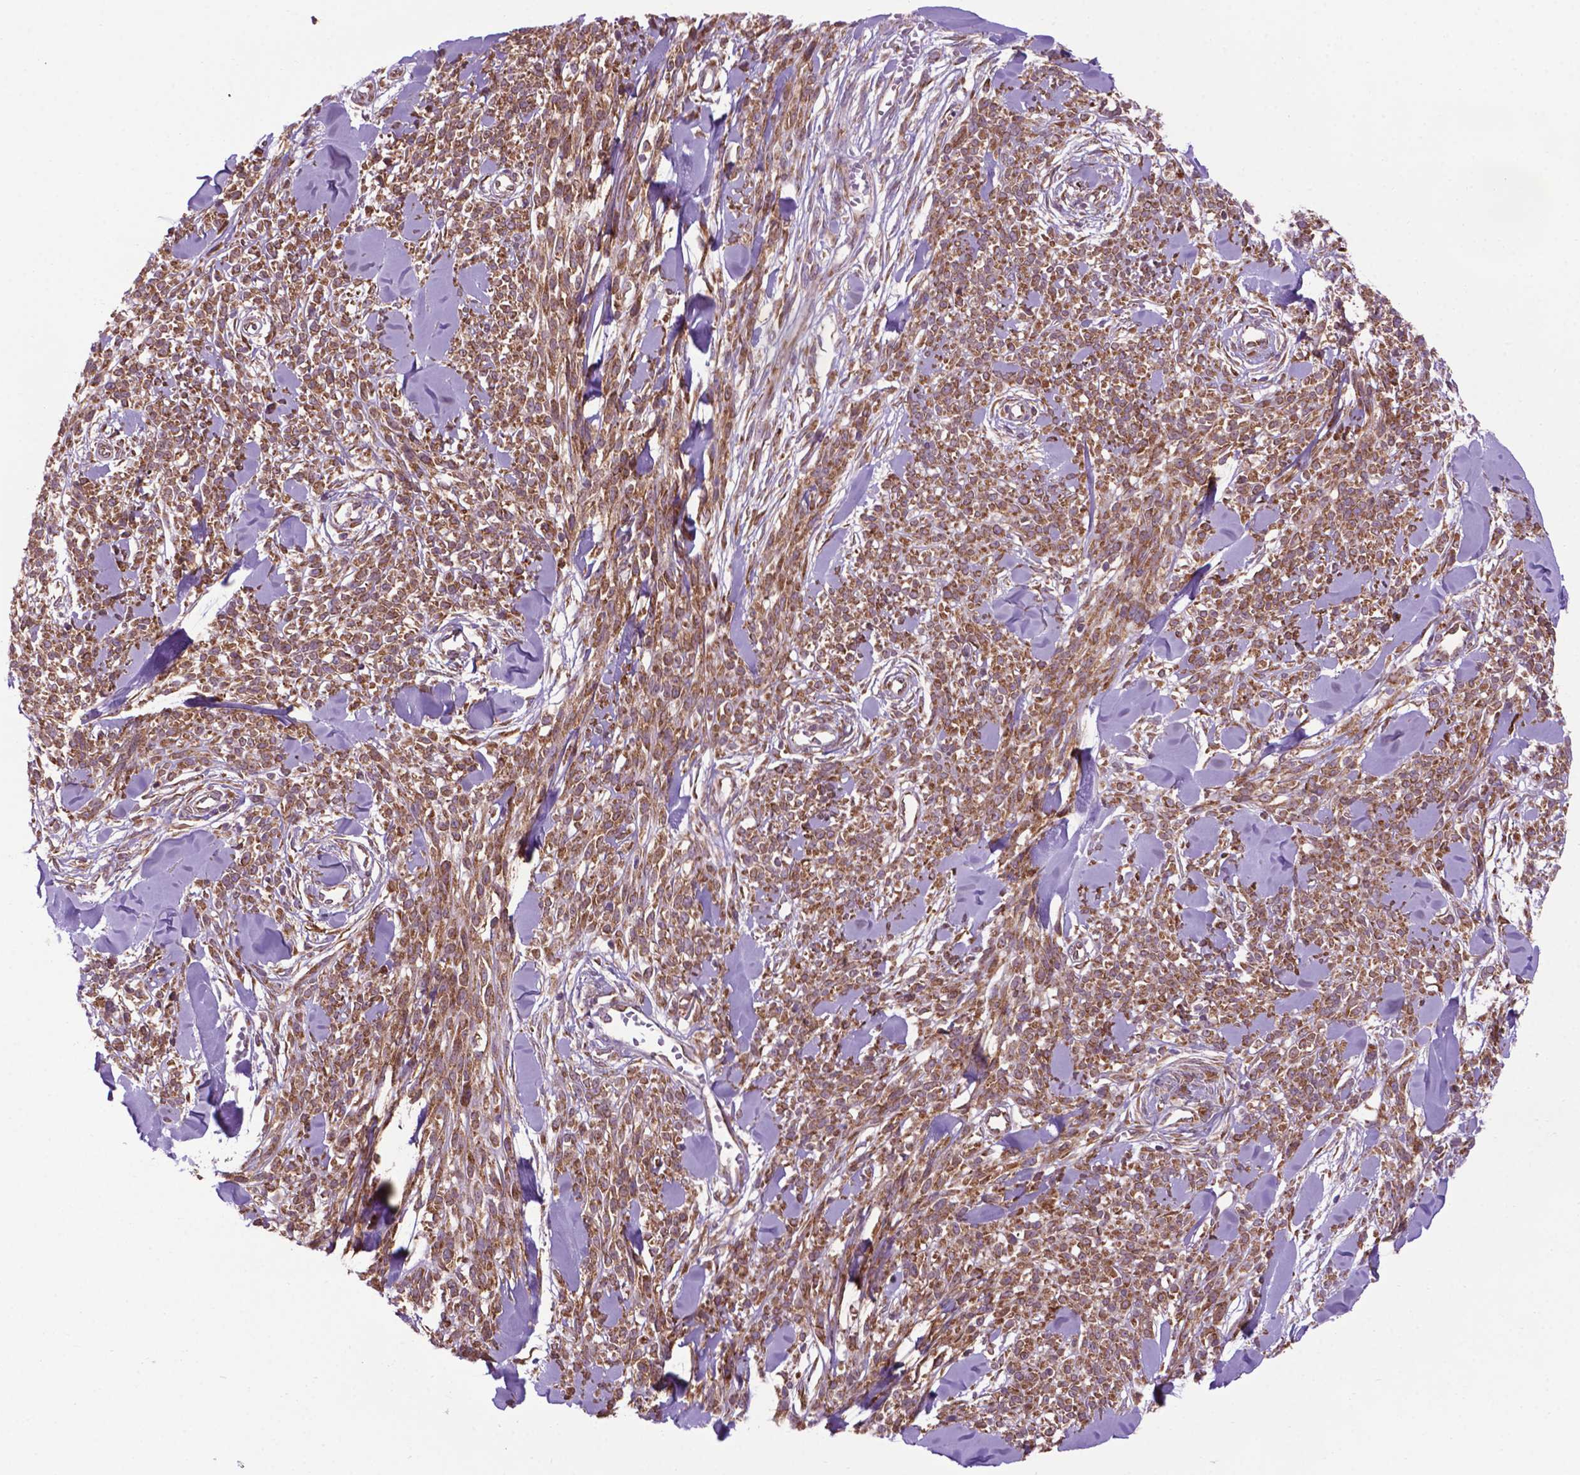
{"staining": {"intensity": "moderate", "quantity": ">75%", "location": "cytoplasmic/membranous"}, "tissue": "melanoma", "cell_type": "Tumor cells", "image_type": "cancer", "snomed": [{"axis": "morphology", "description": "Malignant melanoma, NOS"}, {"axis": "topography", "description": "Skin"}, {"axis": "topography", "description": "Skin of trunk"}], "caption": "Immunohistochemistry of melanoma reveals medium levels of moderate cytoplasmic/membranous staining in approximately >75% of tumor cells. The staining is performed using DAB brown chromogen to label protein expression. The nuclei are counter-stained blue using hematoxylin.", "gene": "WDR83OS", "patient": {"sex": "male", "age": 74}}